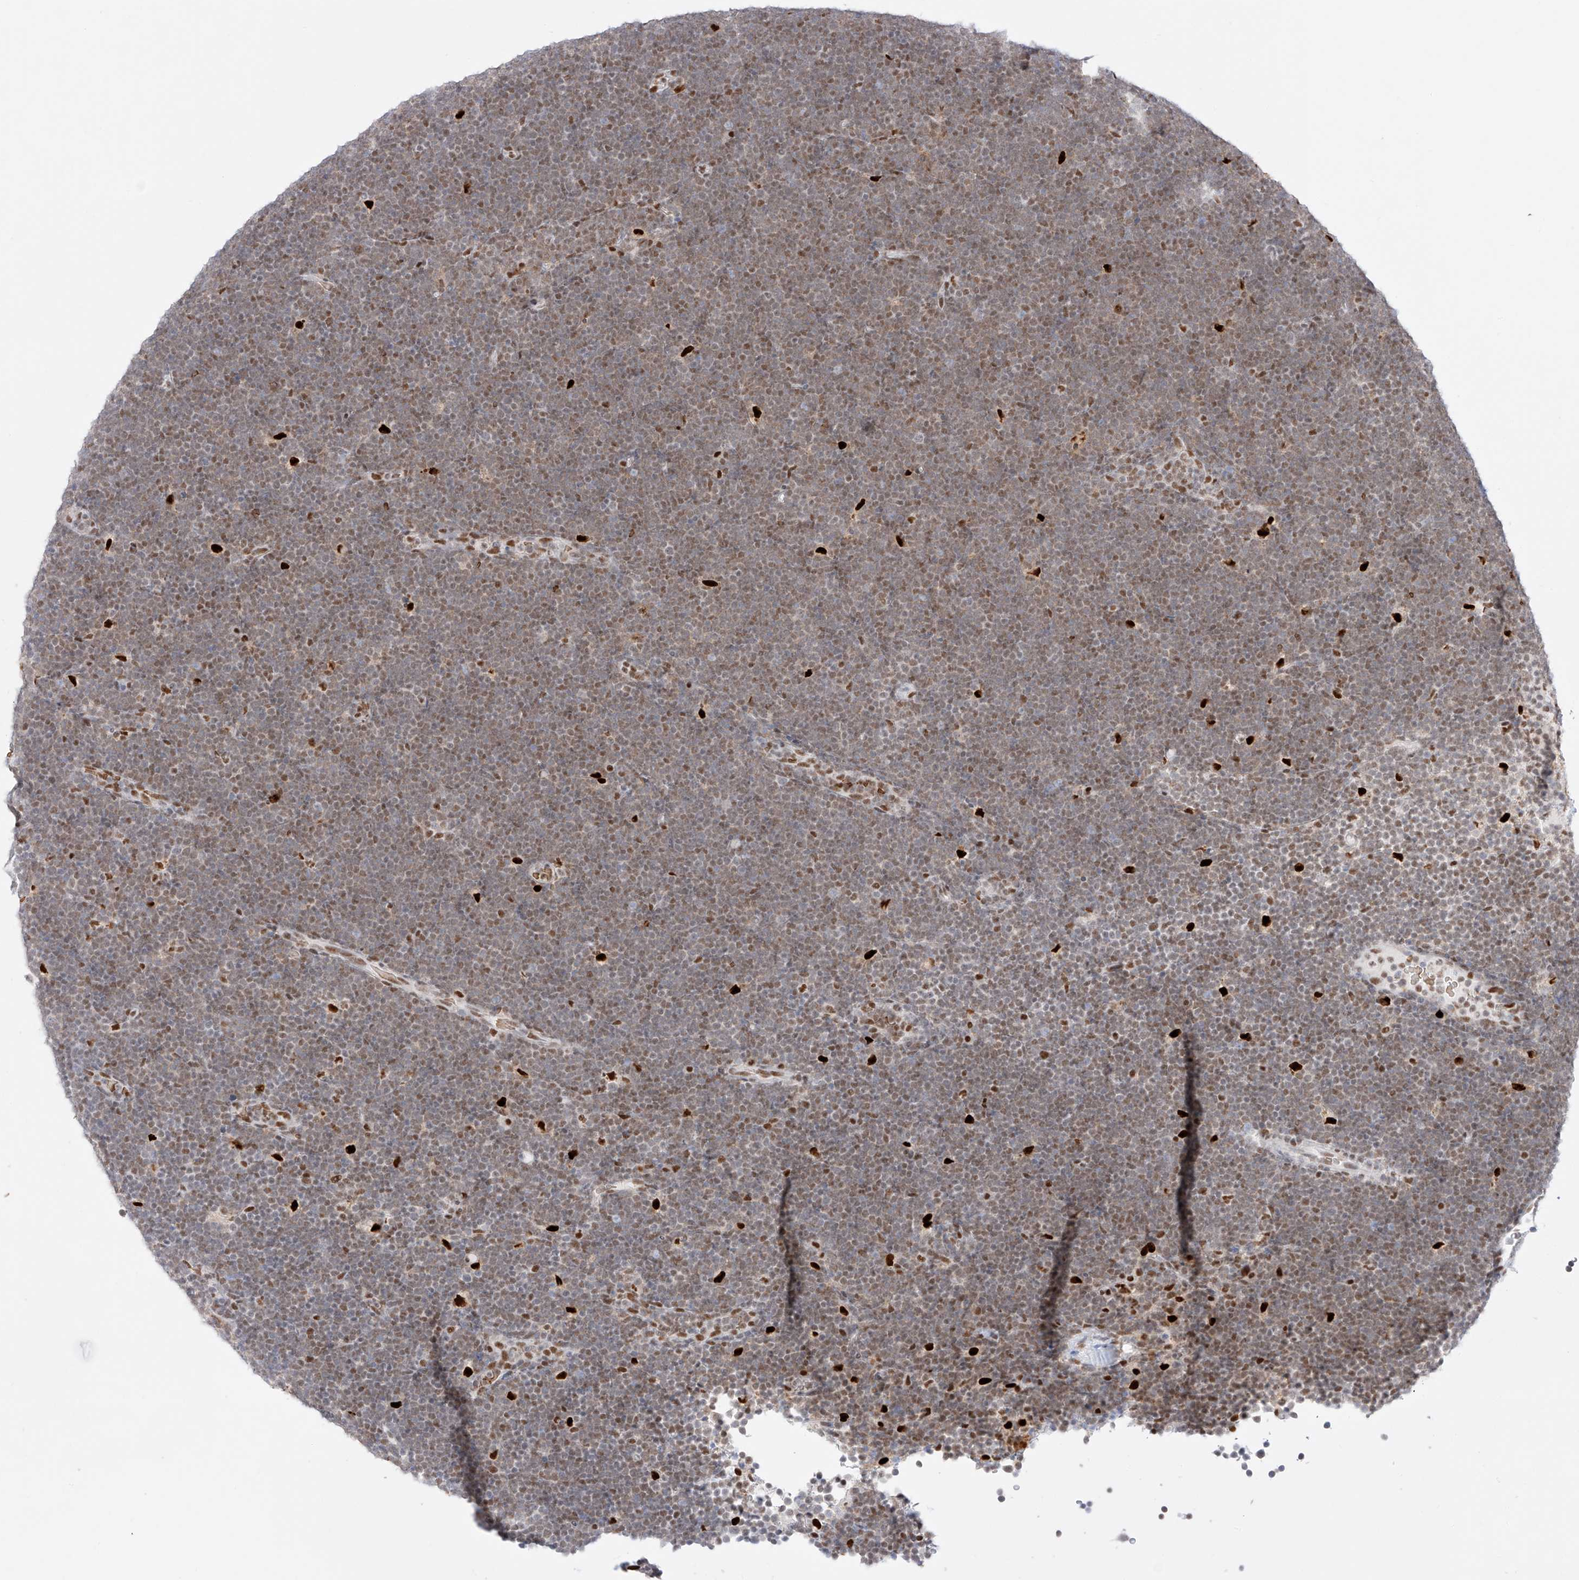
{"staining": {"intensity": "weak", "quantity": ">75%", "location": "nuclear"}, "tissue": "lymphoma", "cell_type": "Tumor cells", "image_type": "cancer", "snomed": [{"axis": "morphology", "description": "Malignant lymphoma, non-Hodgkin's type, High grade"}, {"axis": "topography", "description": "Lymph node"}], "caption": "A brown stain labels weak nuclear positivity of a protein in malignant lymphoma, non-Hodgkin's type (high-grade) tumor cells.", "gene": "APIP", "patient": {"sex": "male", "age": 13}}